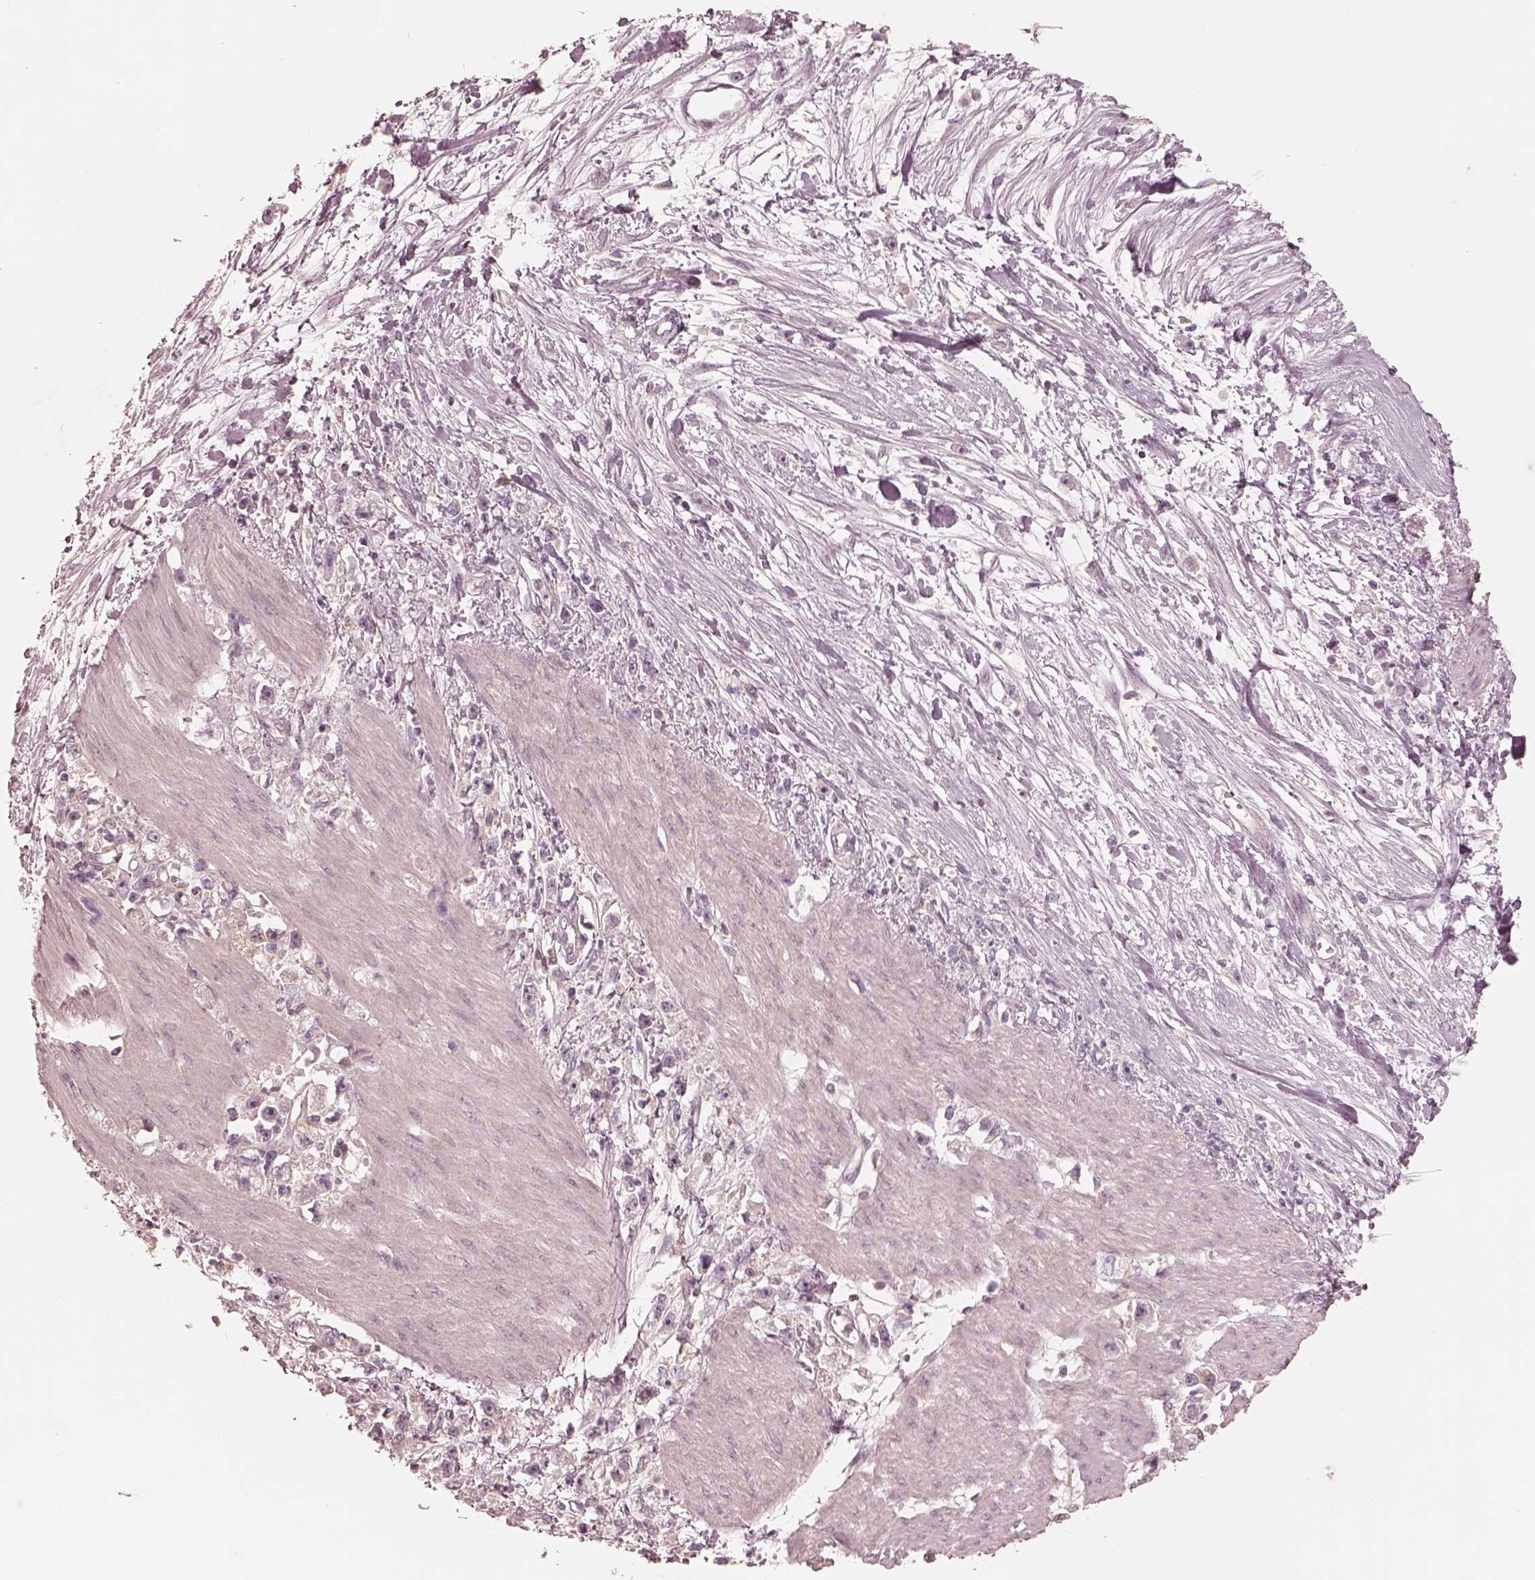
{"staining": {"intensity": "negative", "quantity": "none", "location": "none"}, "tissue": "stomach cancer", "cell_type": "Tumor cells", "image_type": "cancer", "snomed": [{"axis": "morphology", "description": "Adenocarcinoma, NOS"}, {"axis": "topography", "description": "Stomach"}], "caption": "Tumor cells show no significant staining in adenocarcinoma (stomach). Brightfield microscopy of immunohistochemistry stained with DAB (3,3'-diaminobenzidine) (brown) and hematoxylin (blue), captured at high magnification.", "gene": "PRKACG", "patient": {"sex": "female", "age": 59}}